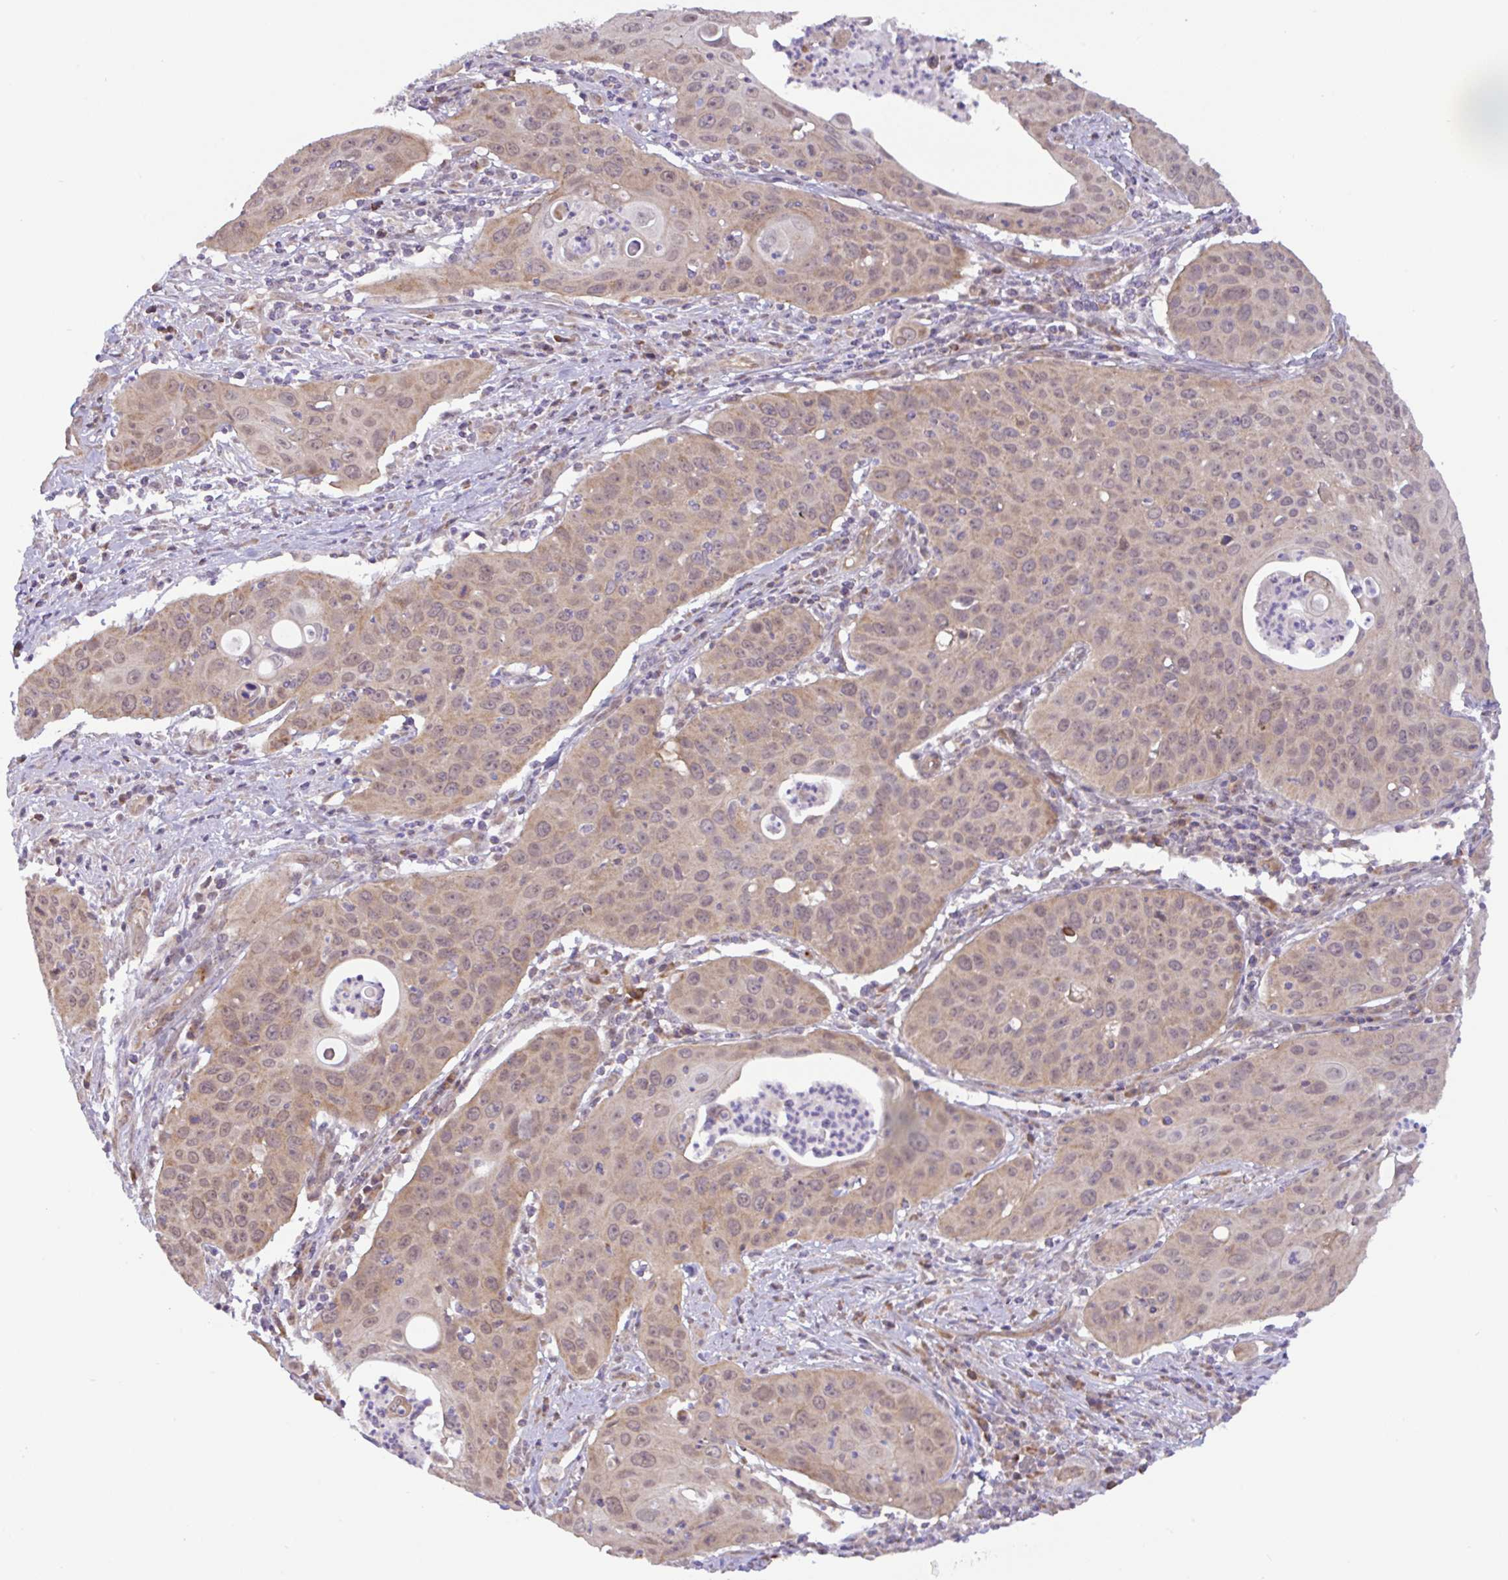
{"staining": {"intensity": "weak", "quantity": ">75%", "location": "cytoplasmic/membranous"}, "tissue": "cervical cancer", "cell_type": "Tumor cells", "image_type": "cancer", "snomed": [{"axis": "morphology", "description": "Squamous cell carcinoma, NOS"}, {"axis": "topography", "description": "Cervix"}], "caption": "Immunohistochemistry (IHC) photomicrograph of human cervical squamous cell carcinoma stained for a protein (brown), which demonstrates low levels of weak cytoplasmic/membranous positivity in about >75% of tumor cells.", "gene": "DLEU7", "patient": {"sex": "female", "age": 36}}